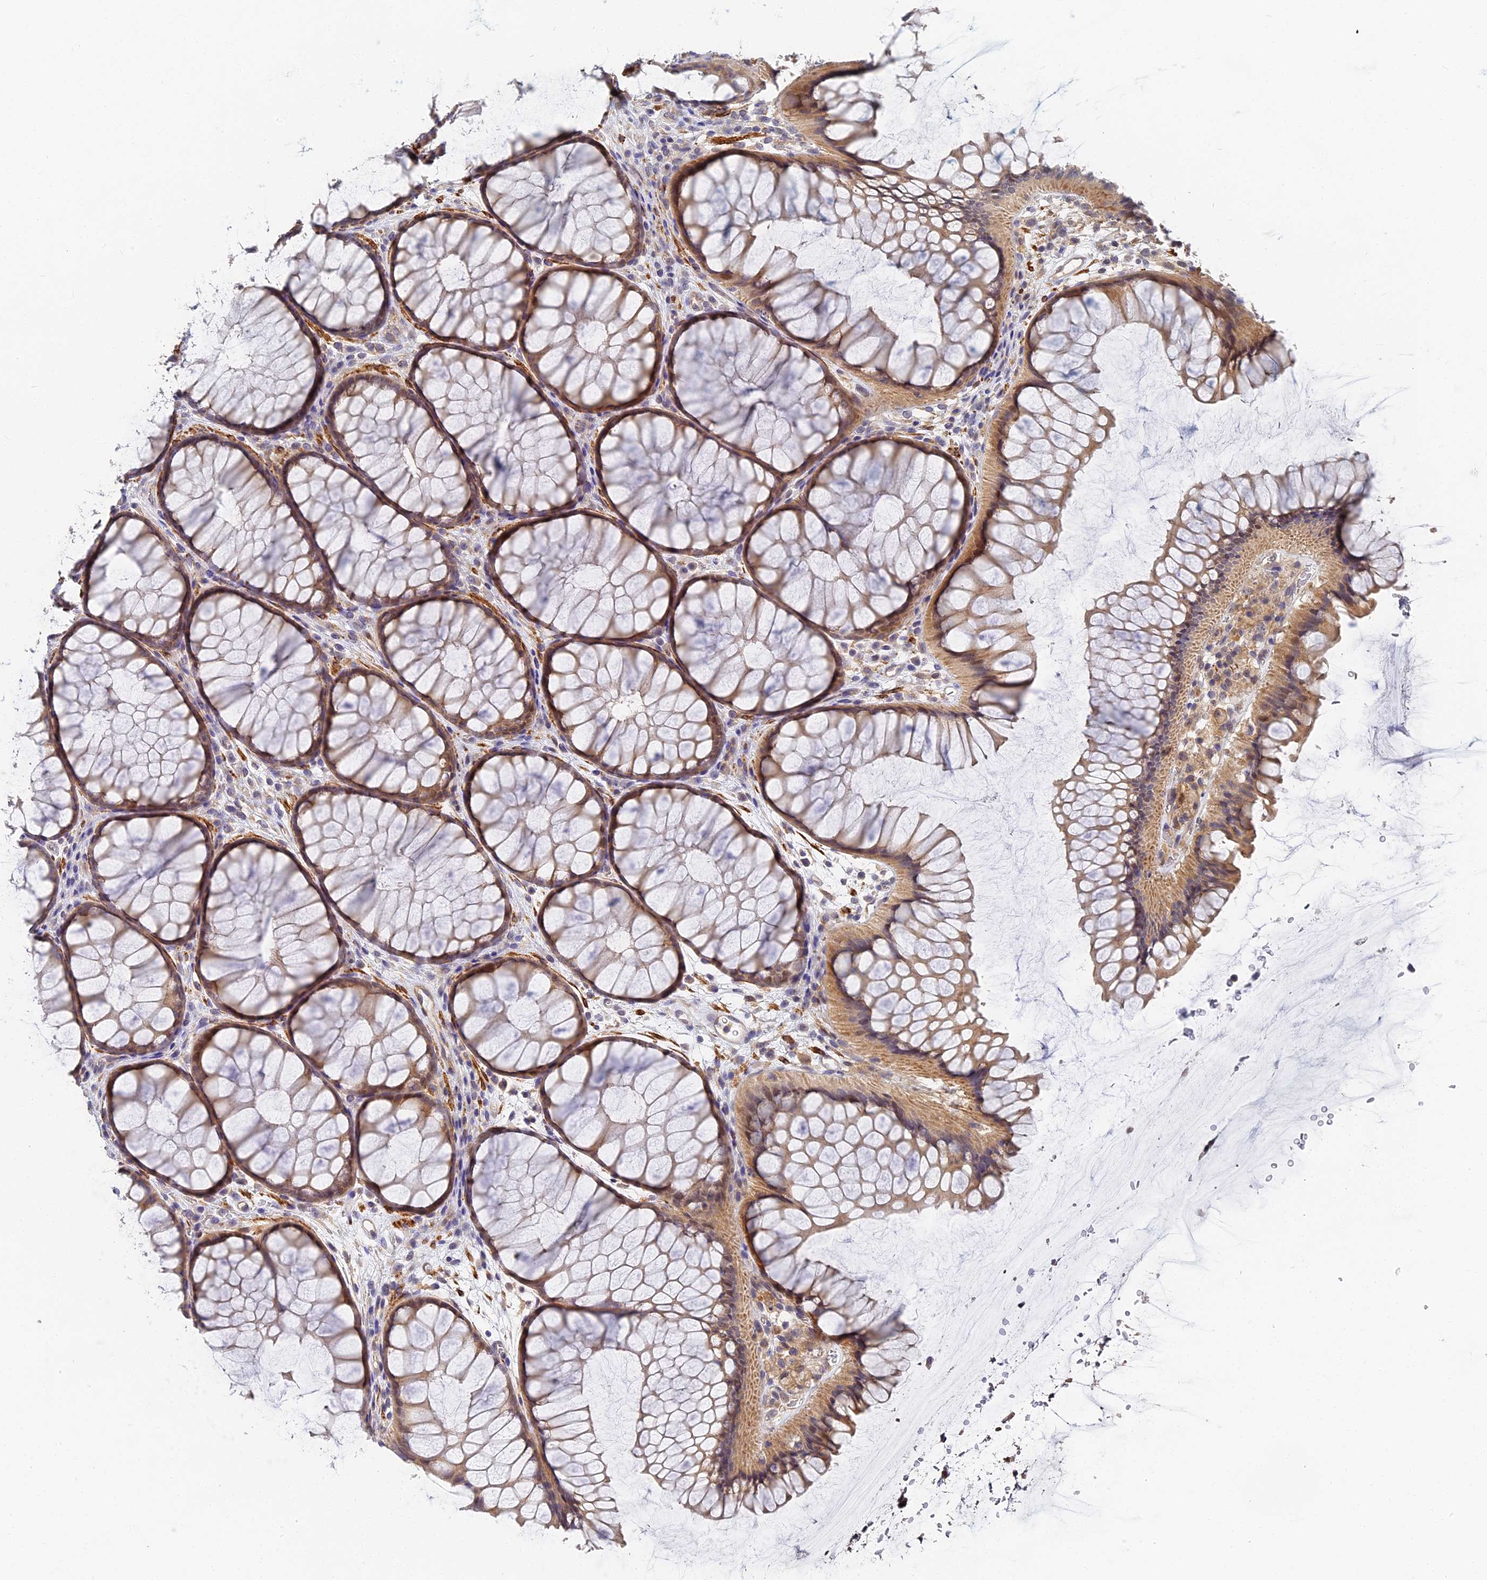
{"staining": {"intensity": "moderate", "quantity": "25%-75%", "location": "cytoplasmic/membranous"}, "tissue": "colon", "cell_type": "Endothelial cells", "image_type": "normal", "snomed": [{"axis": "morphology", "description": "Normal tissue, NOS"}, {"axis": "topography", "description": "Colon"}], "caption": "Immunohistochemistry photomicrograph of benign human colon stained for a protein (brown), which demonstrates medium levels of moderate cytoplasmic/membranous staining in about 25%-75% of endothelial cells.", "gene": "CCDC113", "patient": {"sex": "female", "age": 82}}